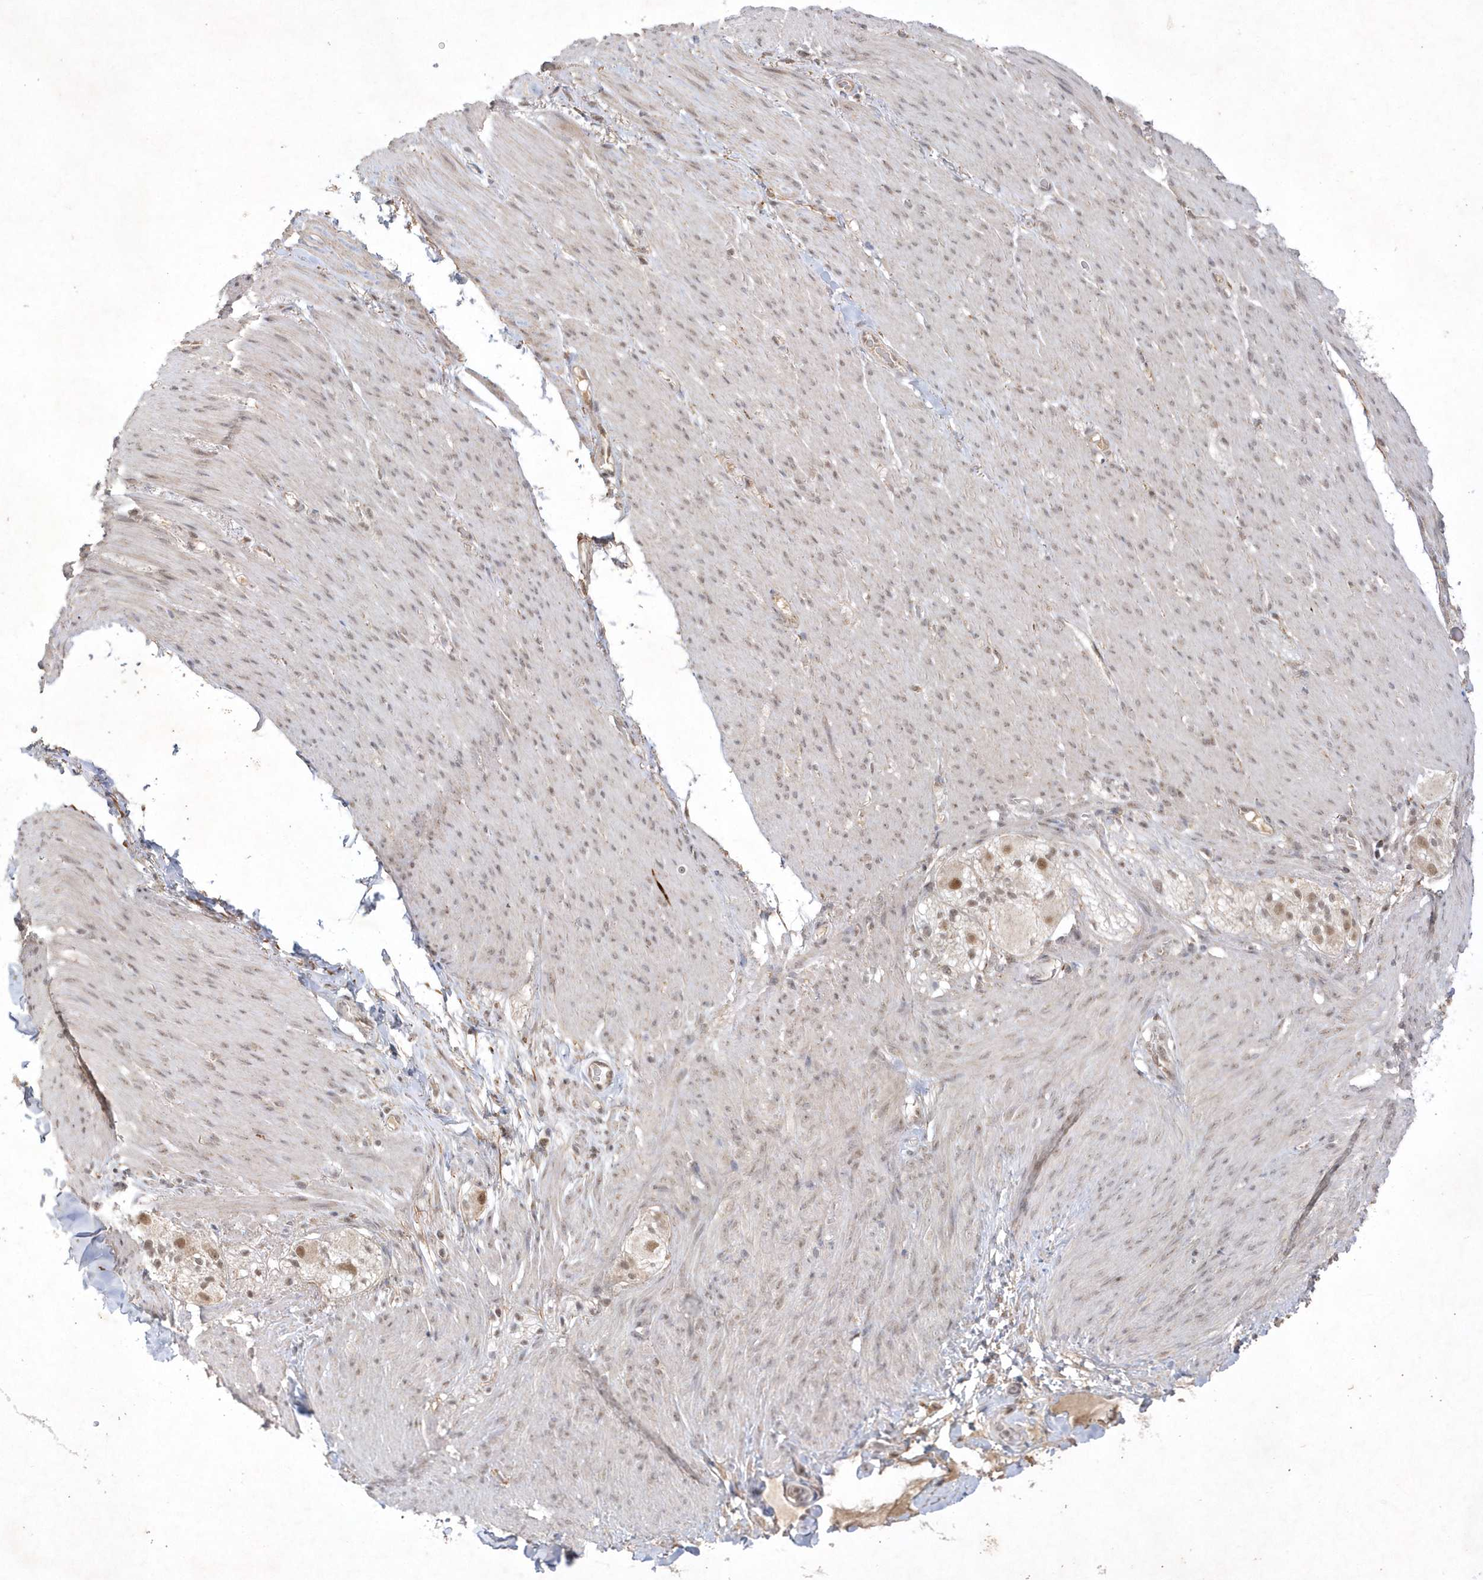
{"staining": {"intensity": "moderate", "quantity": ">75%", "location": "cytoplasmic/membranous"}, "tissue": "adipose tissue", "cell_type": "Adipocytes", "image_type": "normal", "snomed": [{"axis": "morphology", "description": "Normal tissue, NOS"}, {"axis": "topography", "description": "Colon"}, {"axis": "topography", "description": "Peripheral nerve tissue"}], "caption": "Immunohistochemical staining of benign adipose tissue reveals moderate cytoplasmic/membranous protein expression in about >75% of adipocytes.", "gene": "CPSF3", "patient": {"sex": "female", "age": 61}}